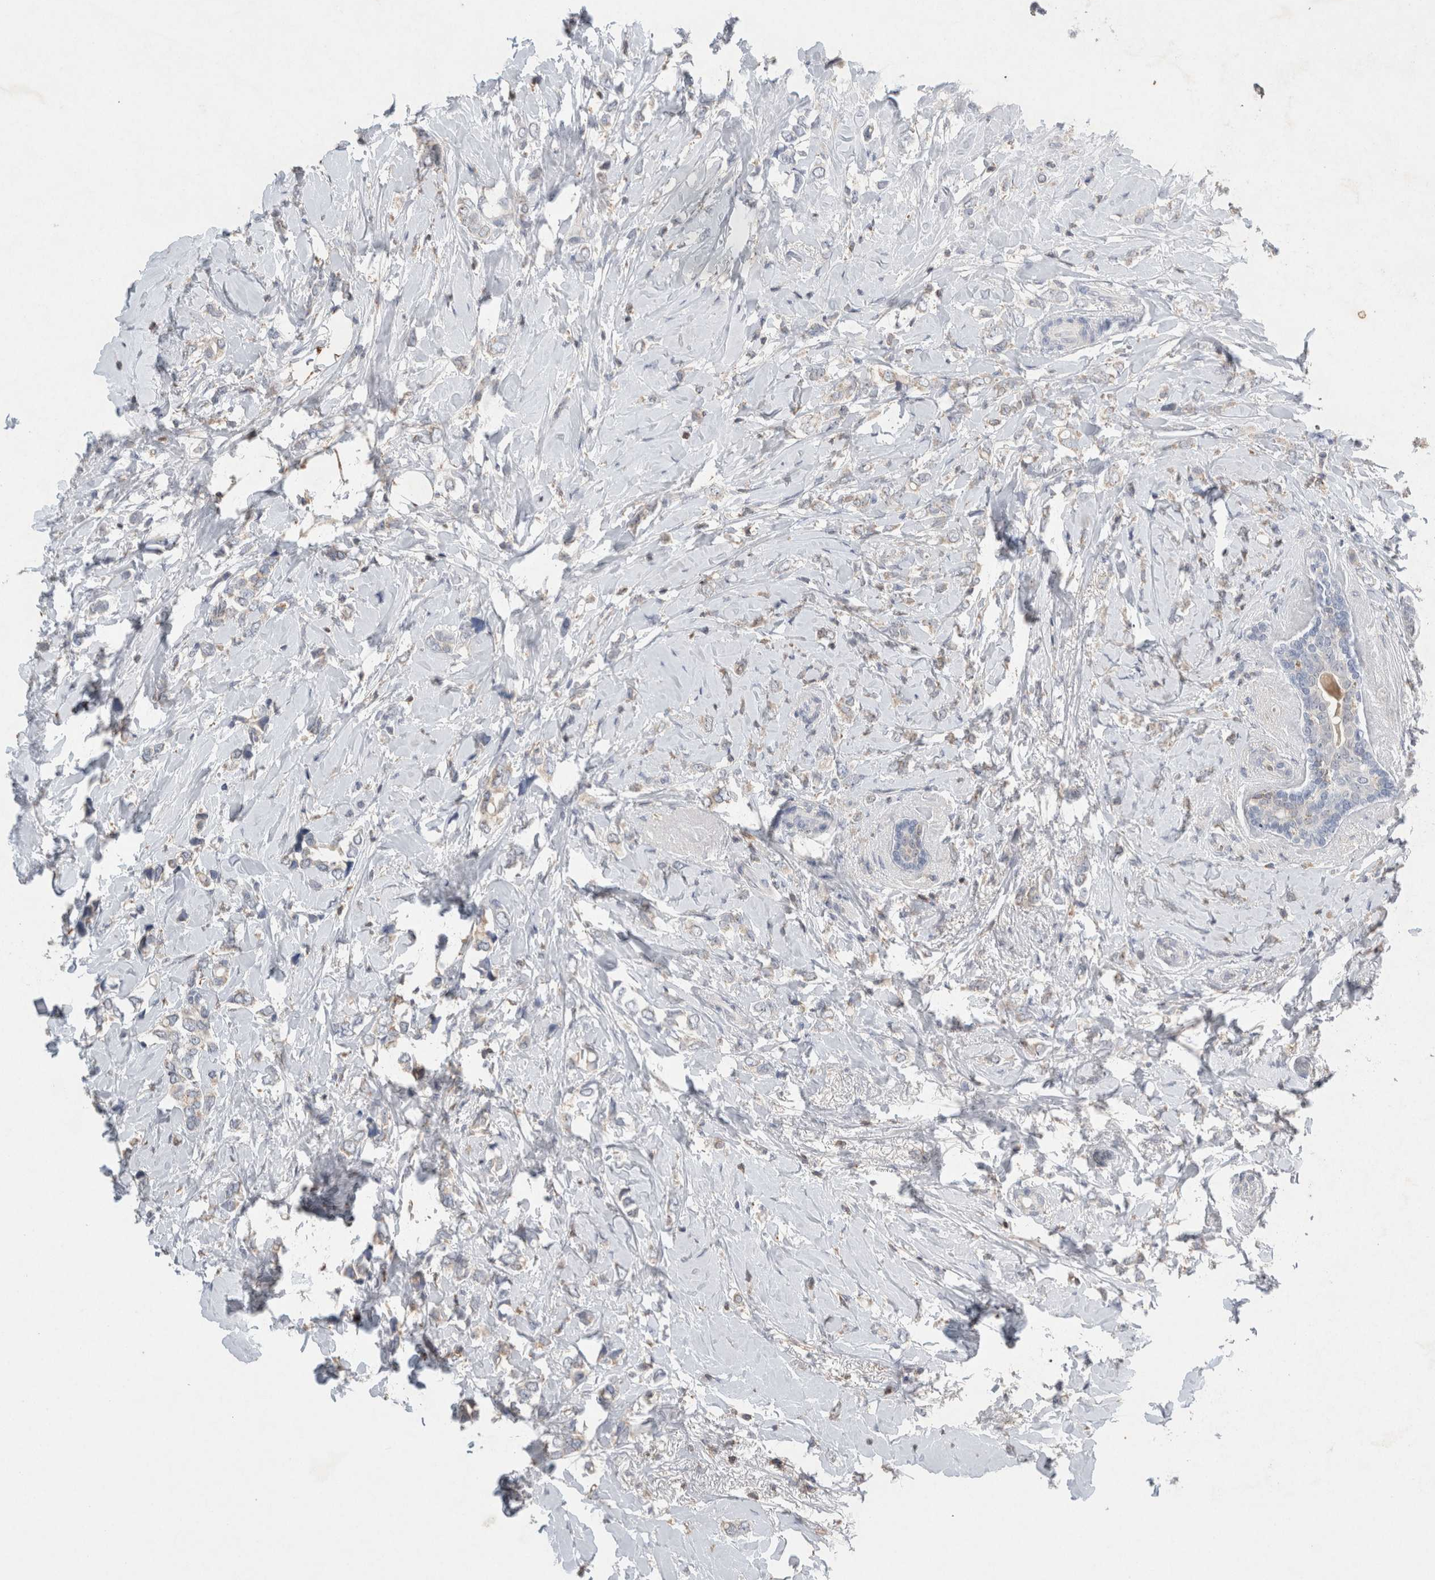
{"staining": {"intensity": "weak", "quantity": "<25%", "location": "cytoplasmic/membranous"}, "tissue": "breast cancer", "cell_type": "Tumor cells", "image_type": "cancer", "snomed": [{"axis": "morphology", "description": "Normal tissue, NOS"}, {"axis": "morphology", "description": "Lobular carcinoma"}, {"axis": "topography", "description": "Breast"}], "caption": "This is a micrograph of IHC staining of breast cancer, which shows no staining in tumor cells.", "gene": "AGMAT", "patient": {"sex": "female", "age": 47}}